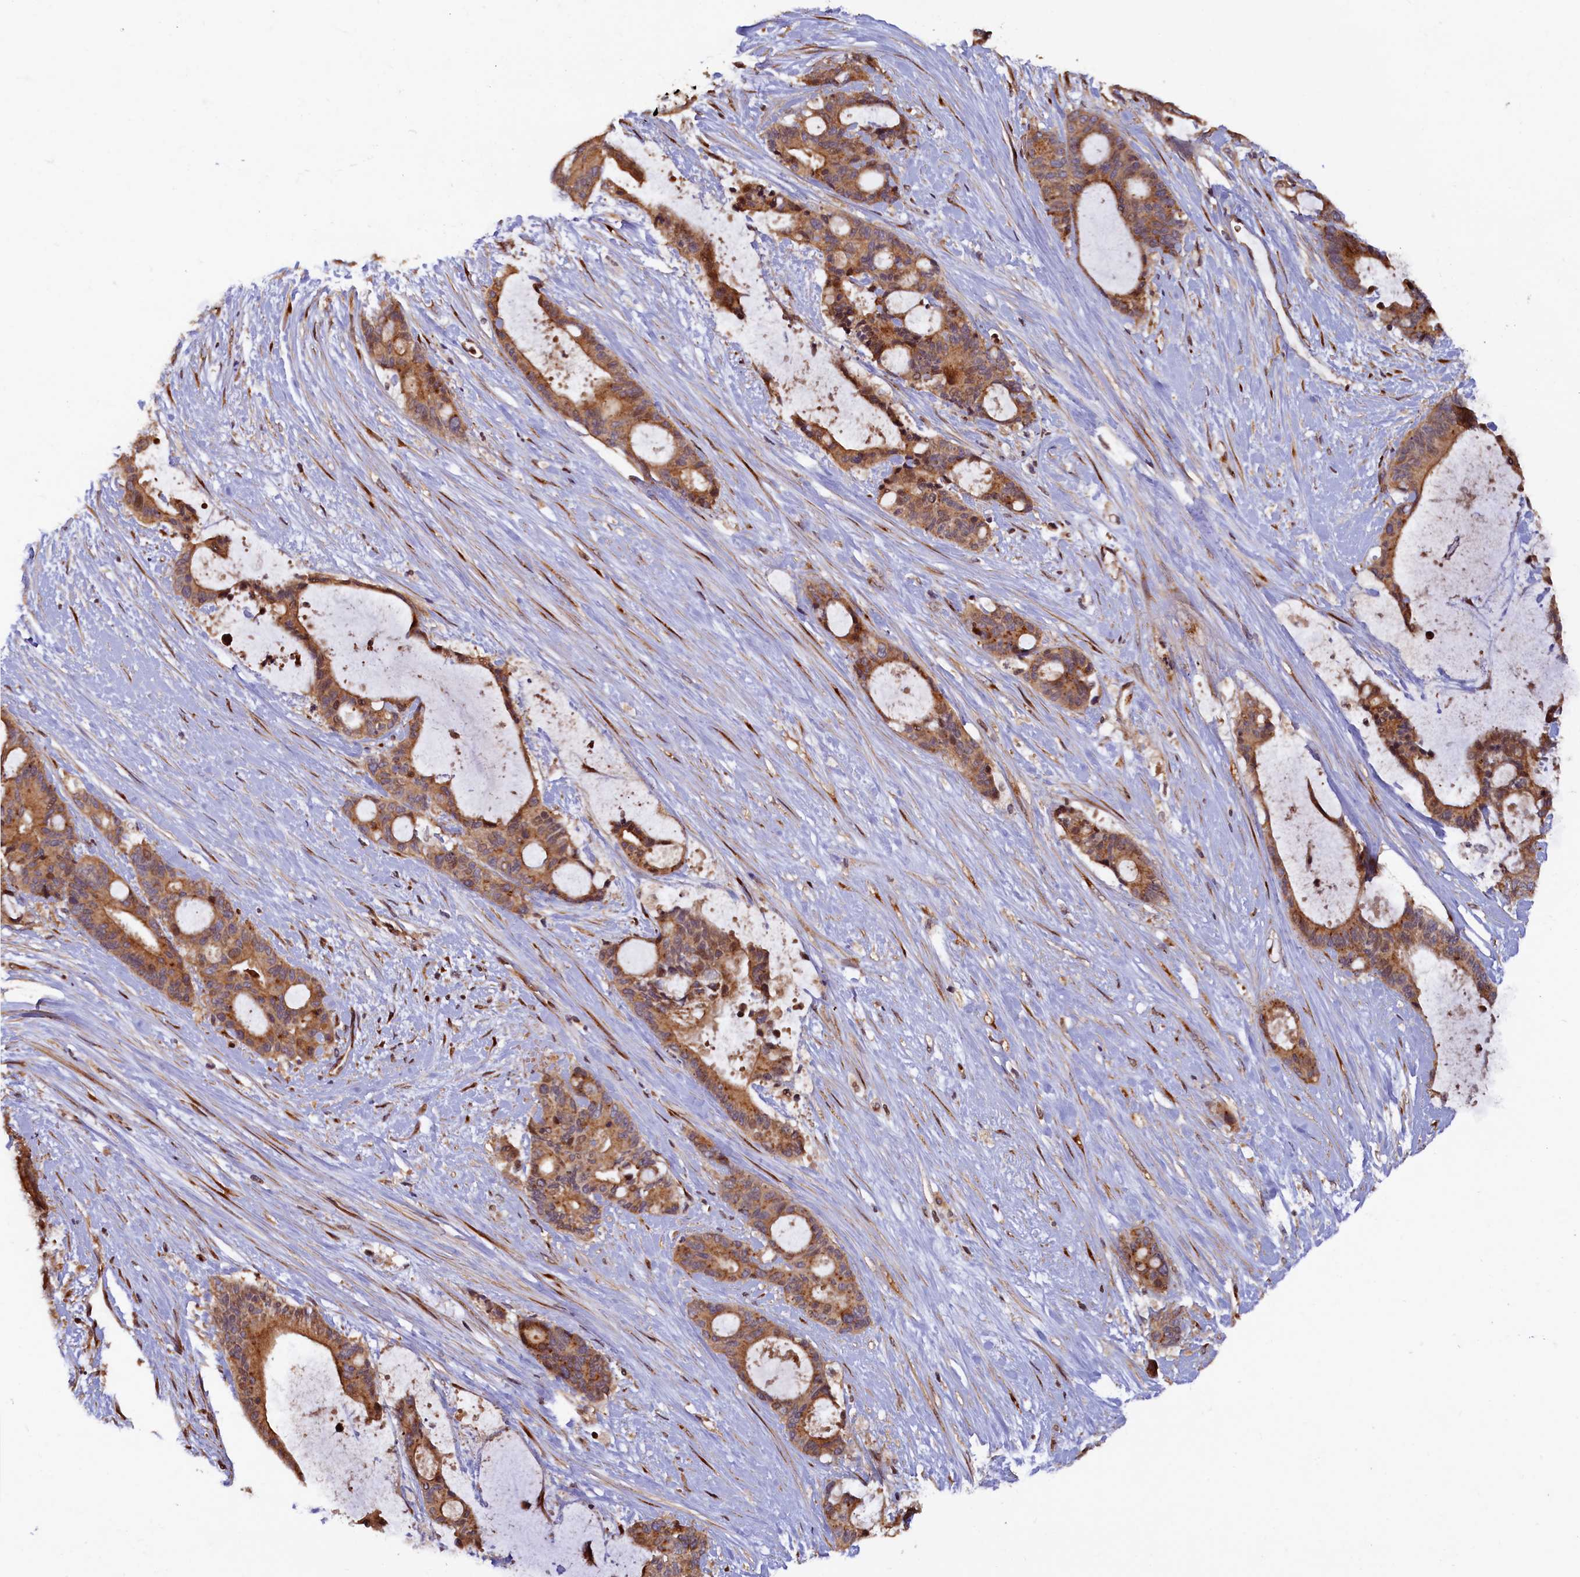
{"staining": {"intensity": "moderate", "quantity": ">75%", "location": "cytoplasmic/membranous"}, "tissue": "liver cancer", "cell_type": "Tumor cells", "image_type": "cancer", "snomed": [{"axis": "morphology", "description": "Normal tissue, NOS"}, {"axis": "morphology", "description": "Cholangiocarcinoma"}, {"axis": "topography", "description": "Liver"}, {"axis": "topography", "description": "Peripheral nerve tissue"}], "caption": "Liver cholangiocarcinoma tissue demonstrates moderate cytoplasmic/membranous expression in about >75% of tumor cells", "gene": "TMEM181", "patient": {"sex": "female", "age": 73}}